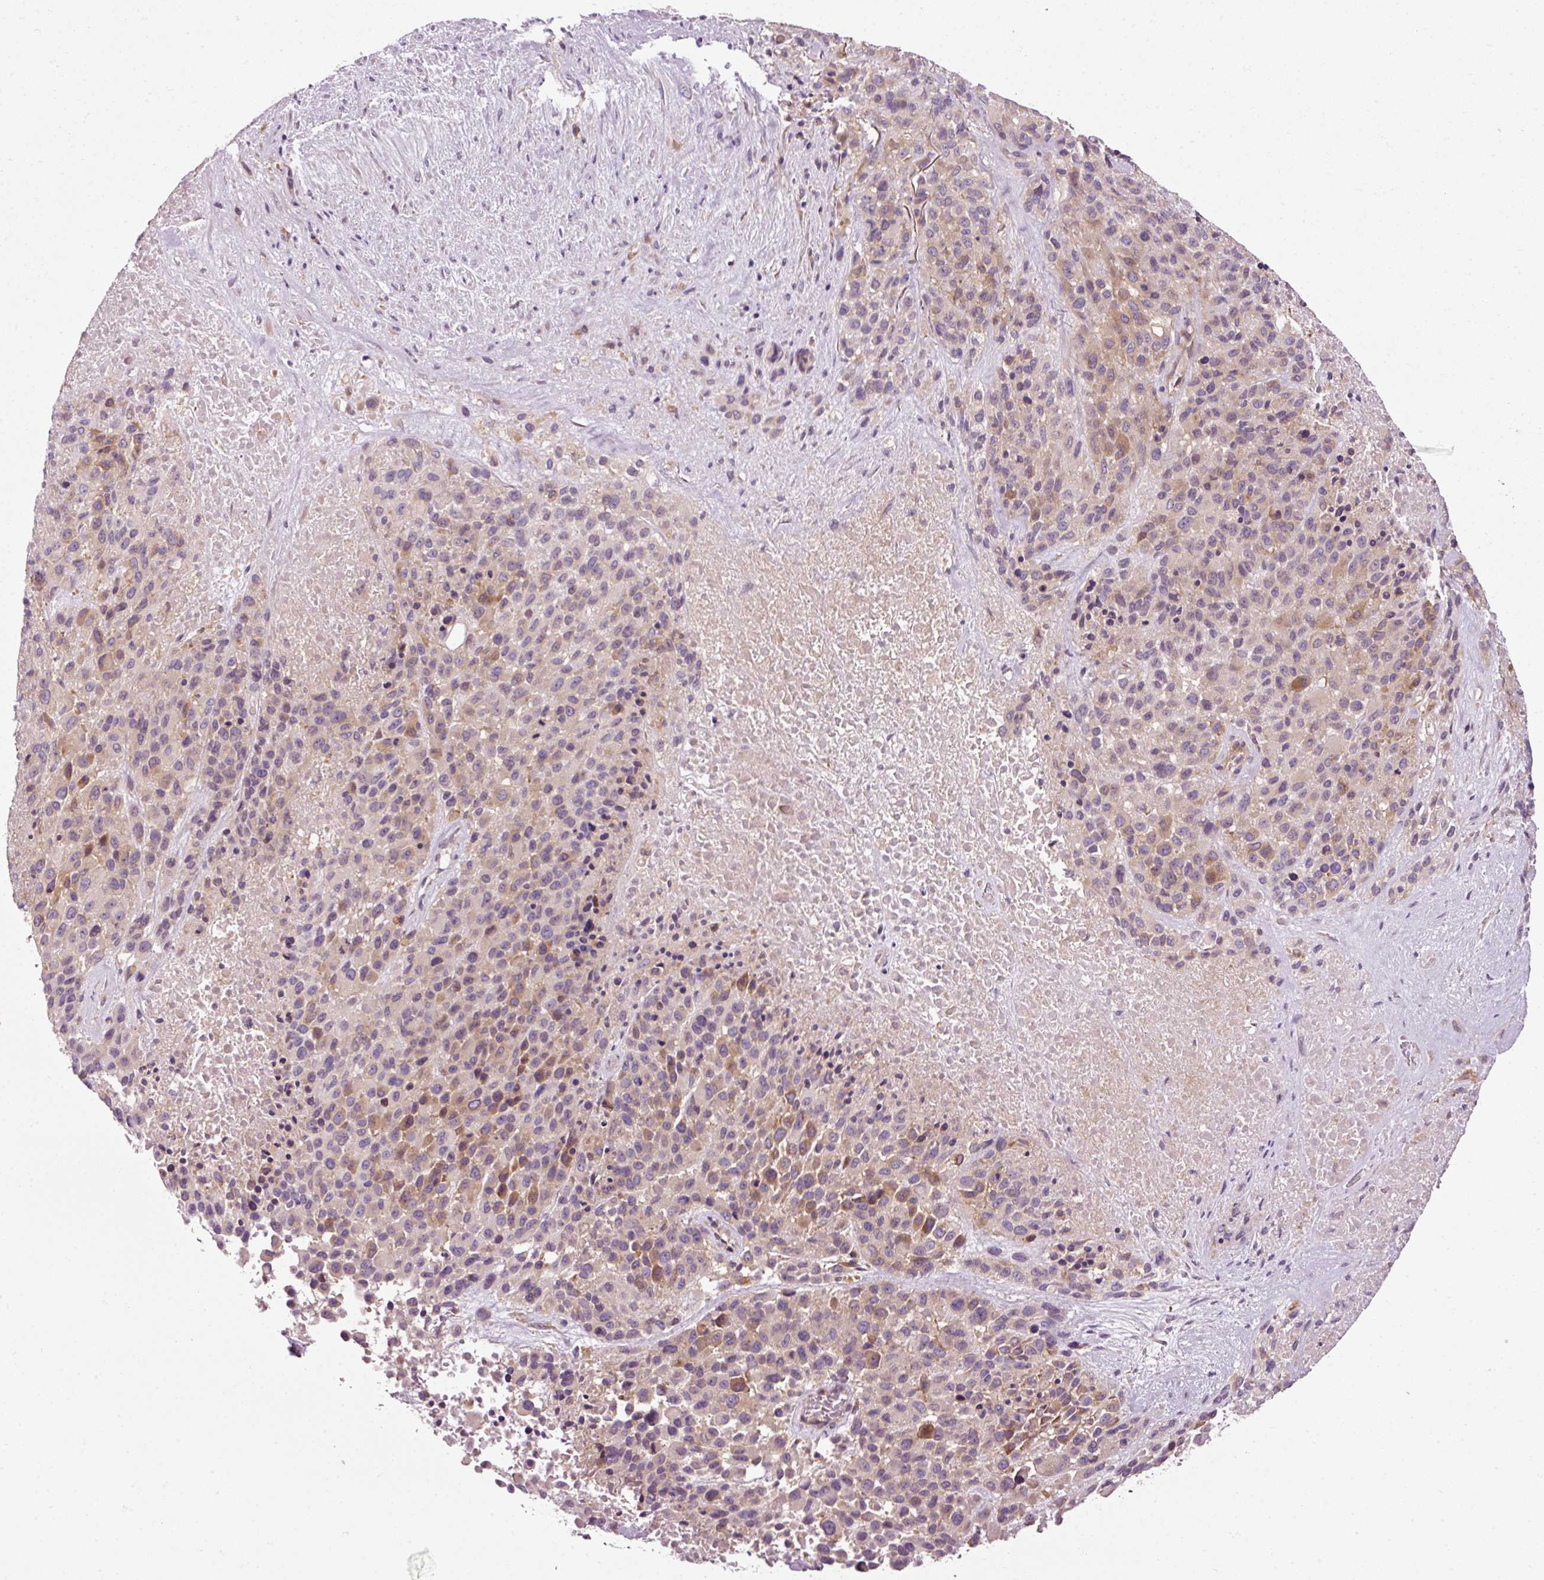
{"staining": {"intensity": "moderate", "quantity": "<25%", "location": "cytoplasmic/membranous"}, "tissue": "melanoma", "cell_type": "Tumor cells", "image_type": "cancer", "snomed": [{"axis": "morphology", "description": "Malignant melanoma, Metastatic site"}, {"axis": "topography", "description": "Skin"}], "caption": "Malignant melanoma (metastatic site) stained with a brown dye displays moderate cytoplasmic/membranous positive staining in approximately <25% of tumor cells.", "gene": "NAPA", "patient": {"sex": "female", "age": 81}}